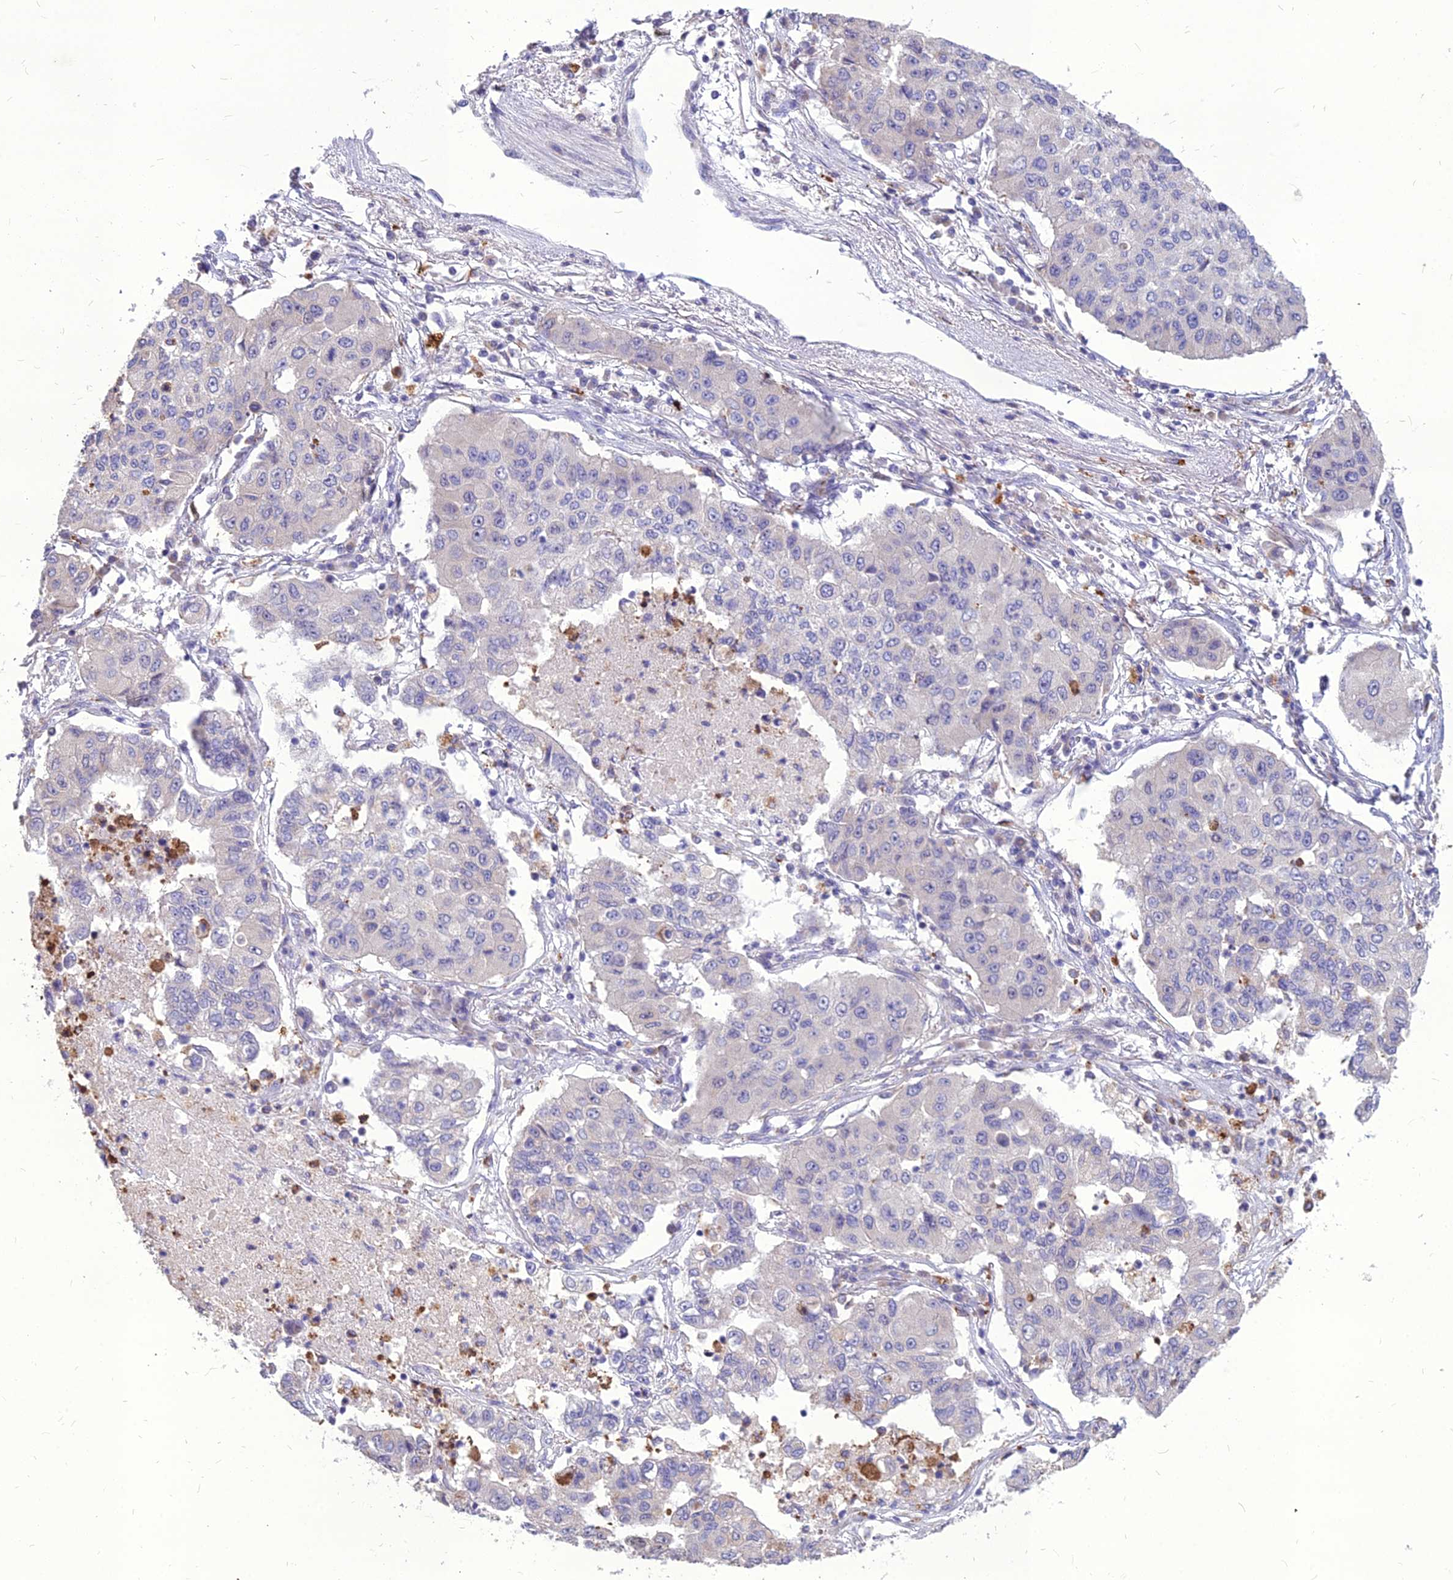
{"staining": {"intensity": "negative", "quantity": "none", "location": "none"}, "tissue": "lung cancer", "cell_type": "Tumor cells", "image_type": "cancer", "snomed": [{"axis": "morphology", "description": "Squamous cell carcinoma, NOS"}, {"axis": "topography", "description": "Lung"}], "caption": "IHC image of human lung cancer stained for a protein (brown), which shows no positivity in tumor cells.", "gene": "PCED1B", "patient": {"sex": "male", "age": 74}}